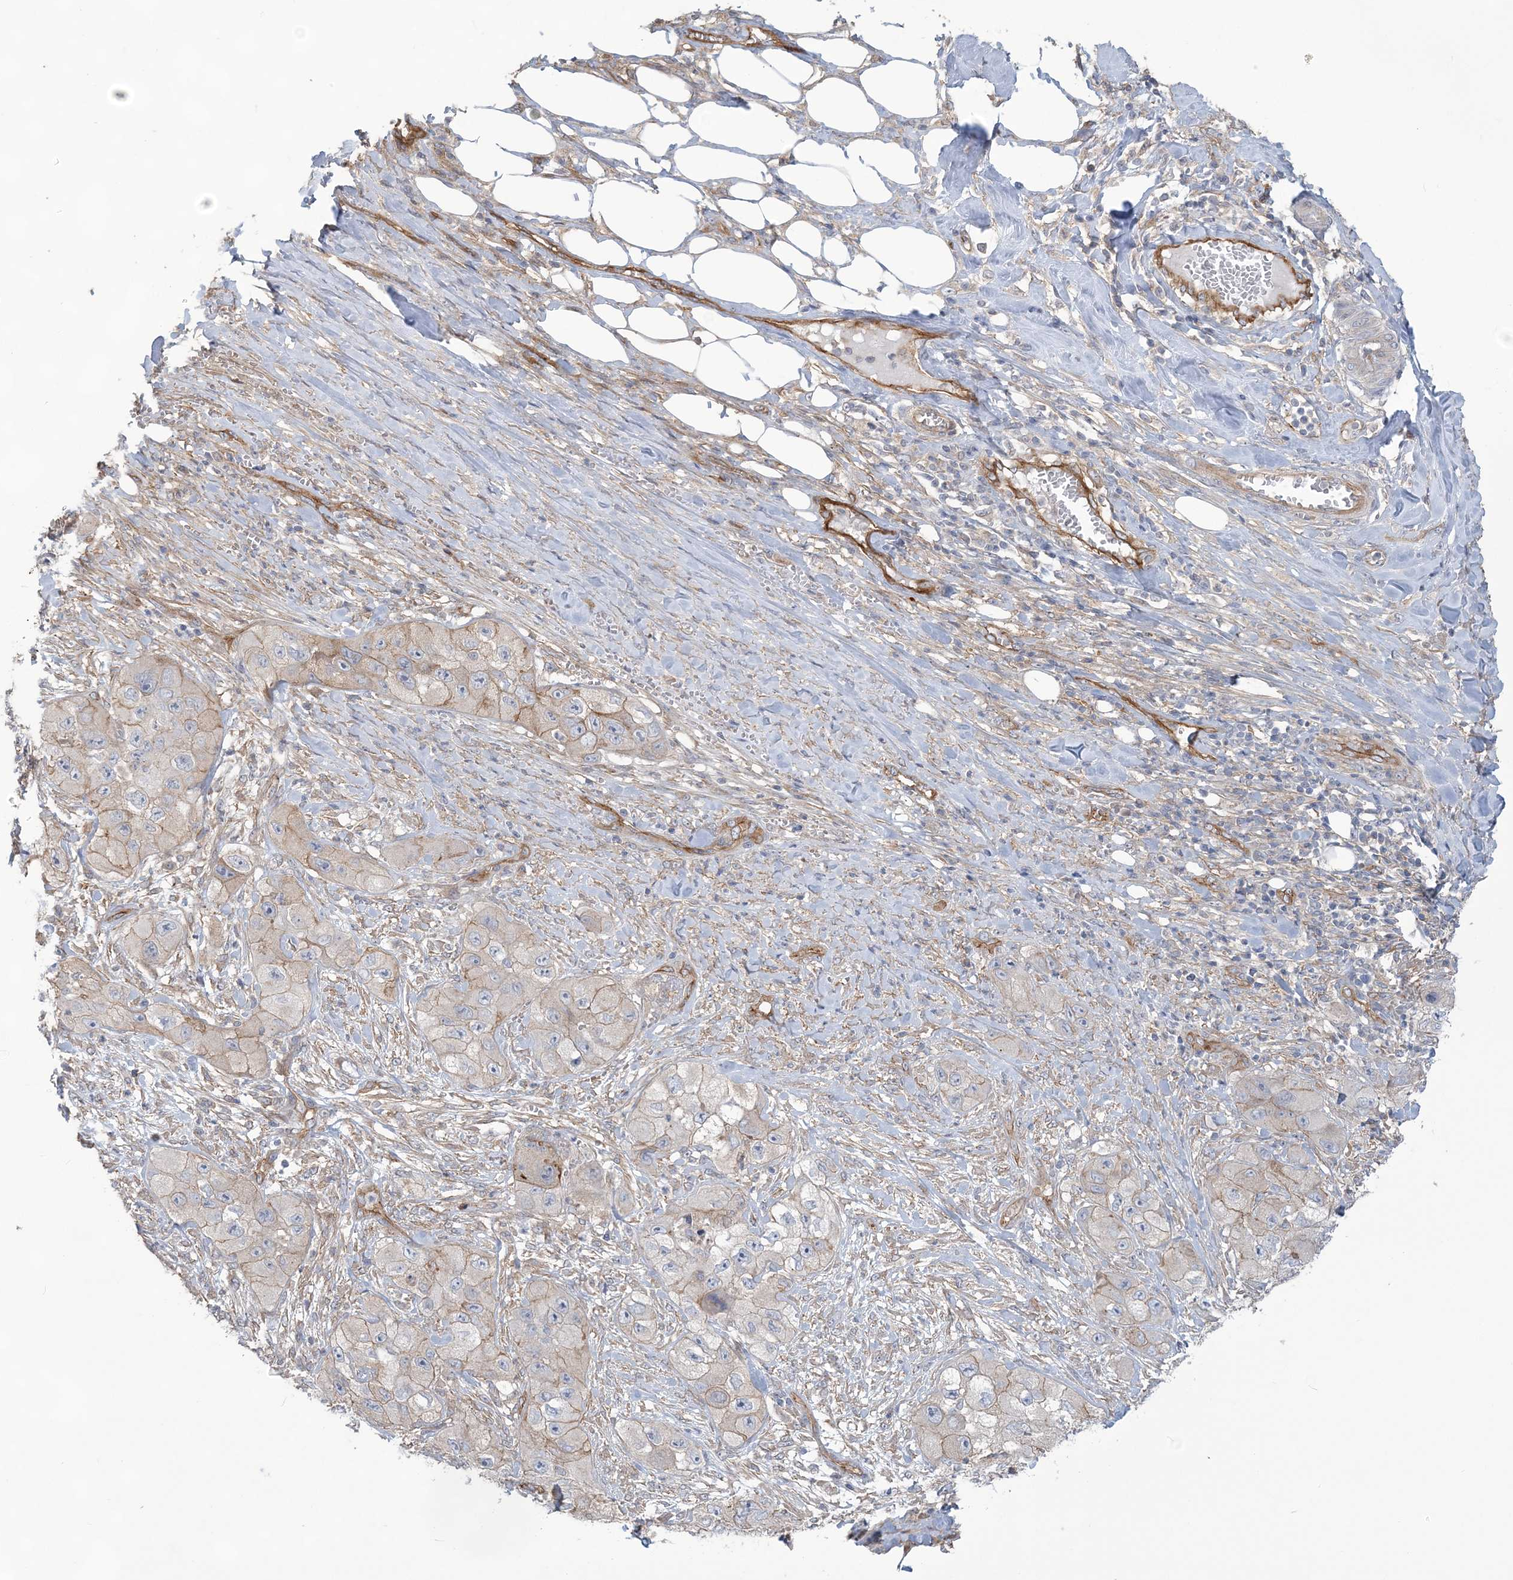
{"staining": {"intensity": "weak", "quantity": "<25%", "location": "cytoplasmic/membranous"}, "tissue": "skin cancer", "cell_type": "Tumor cells", "image_type": "cancer", "snomed": [{"axis": "morphology", "description": "Squamous cell carcinoma, NOS"}, {"axis": "topography", "description": "Skin"}, {"axis": "topography", "description": "Subcutis"}], "caption": "An immunohistochemistry histopathology image of squamous cell carcinoma (skin) is shown. There is no staining in tumor cells of squamous cell carcinoma (skin).", "gene": "RAI14", "patient": {"sex": "male", "age": 73}}